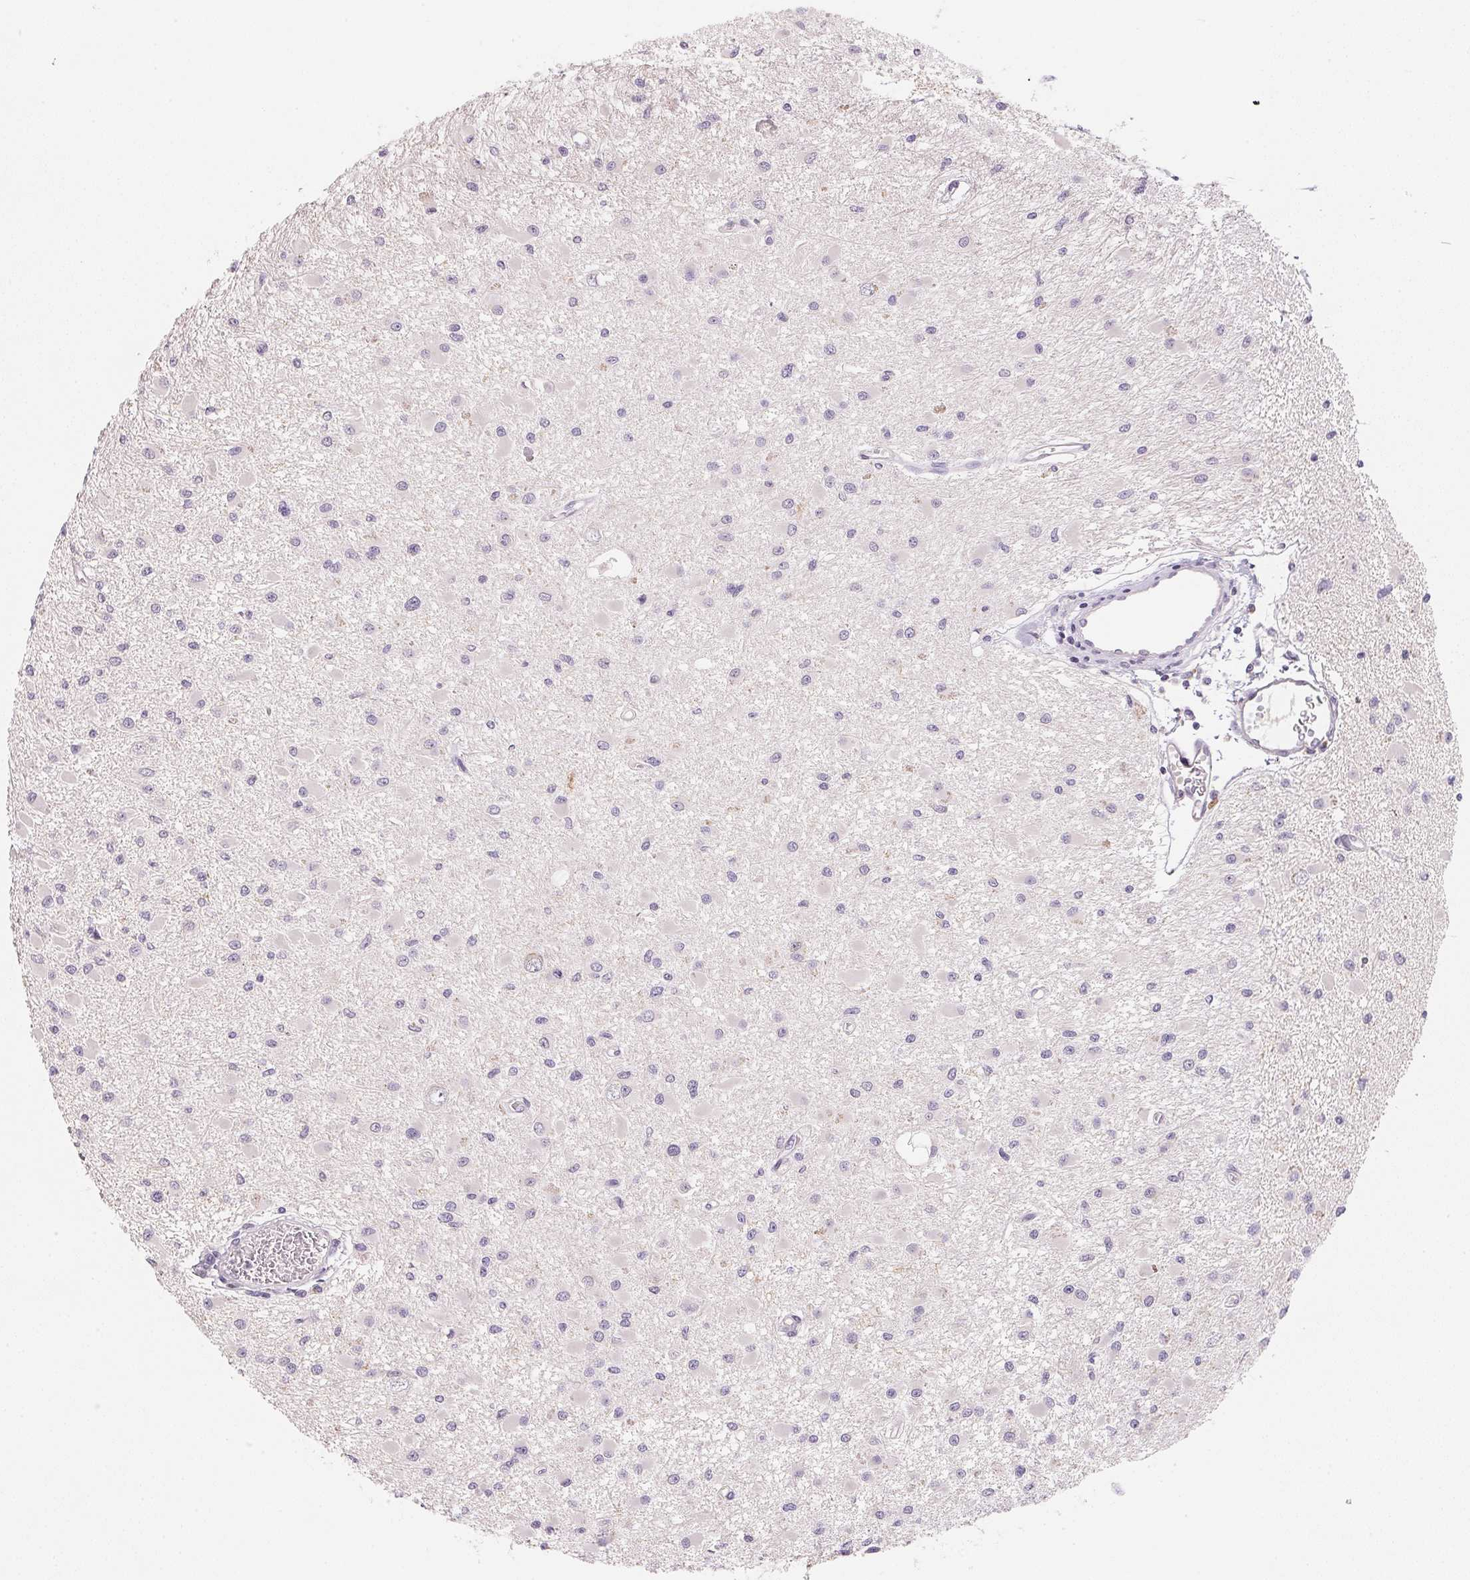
{"staining": {"intensity": "negative", "quantity": "none", "location": "none"}, "tissue": "glioma", "cell_type": "Tumor cells", "image_type": "cancer", "snomed": [{"axis": "morphology", "description": "Glioma, malignant, High grade"}, {"axis": "topography", "description": "Brain"}], "caption": "Immunohistochemical staining of malignant high-grade glioma demonstrates no significant staining in tumor cells.", "gene": "MCOLN3", "patient": {"sex": "male", "age": 54}}